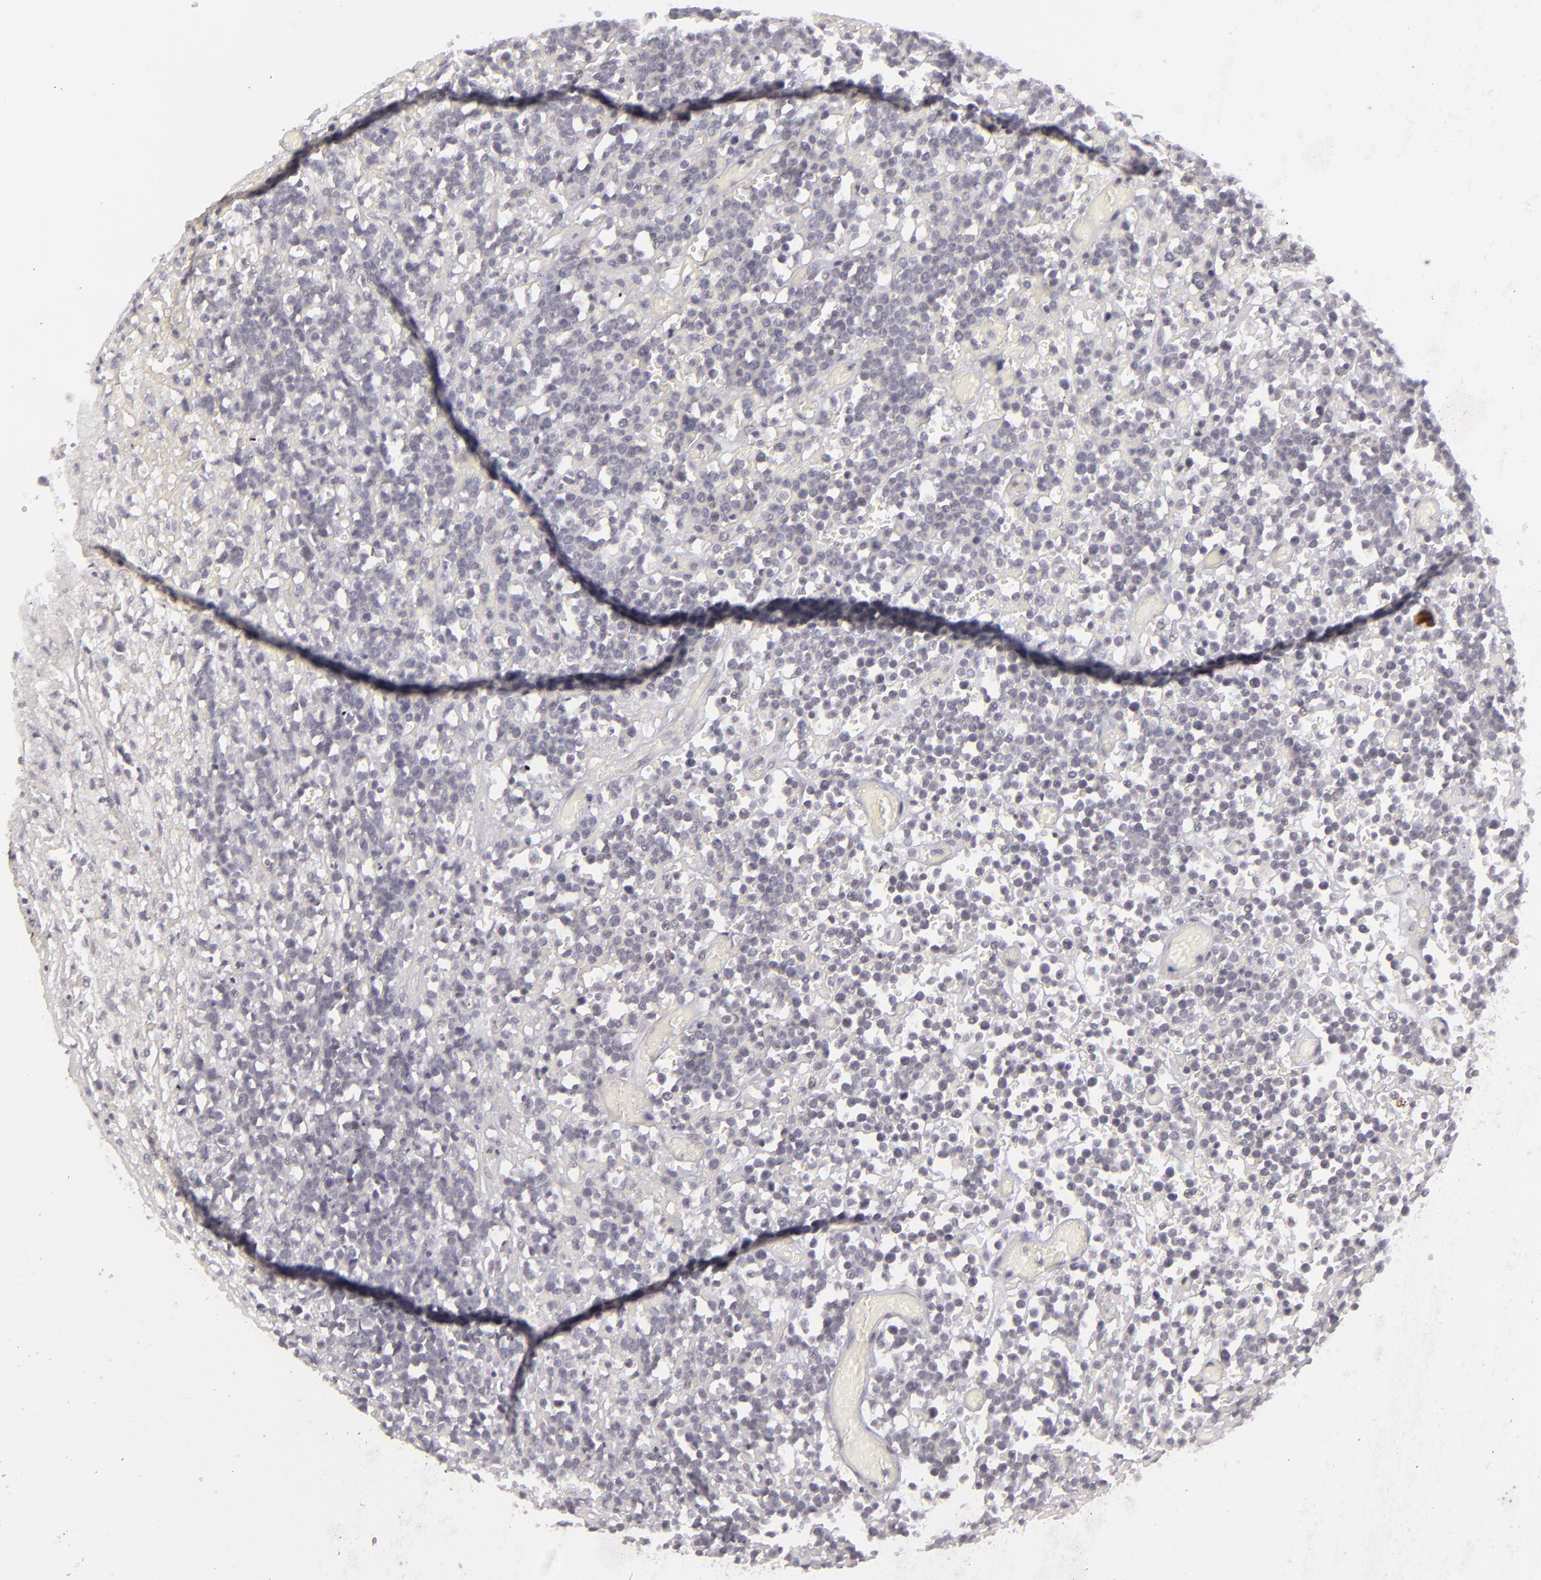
{"staining": {"intensity": "negative", "quantity": "none", "location": "none"}, "tissue": "lymphoma", "cell_type": "Tumor cells", "image_type": "cancer", "snomed": [{"axis": "morphology", "description": "Malignant lymphoma, non-Hodgkin's type, High grade"}, {"axis": "topography", "description": "Colon"}], "caption": "Micrograph shows no significant protein staining in tumor cells of lymphoma. (DAB immunohistochemistry (IHC) with hematoxylin counter stain).", "gene": "SIX1", "patient": {"sex": "male", "age": 82}}